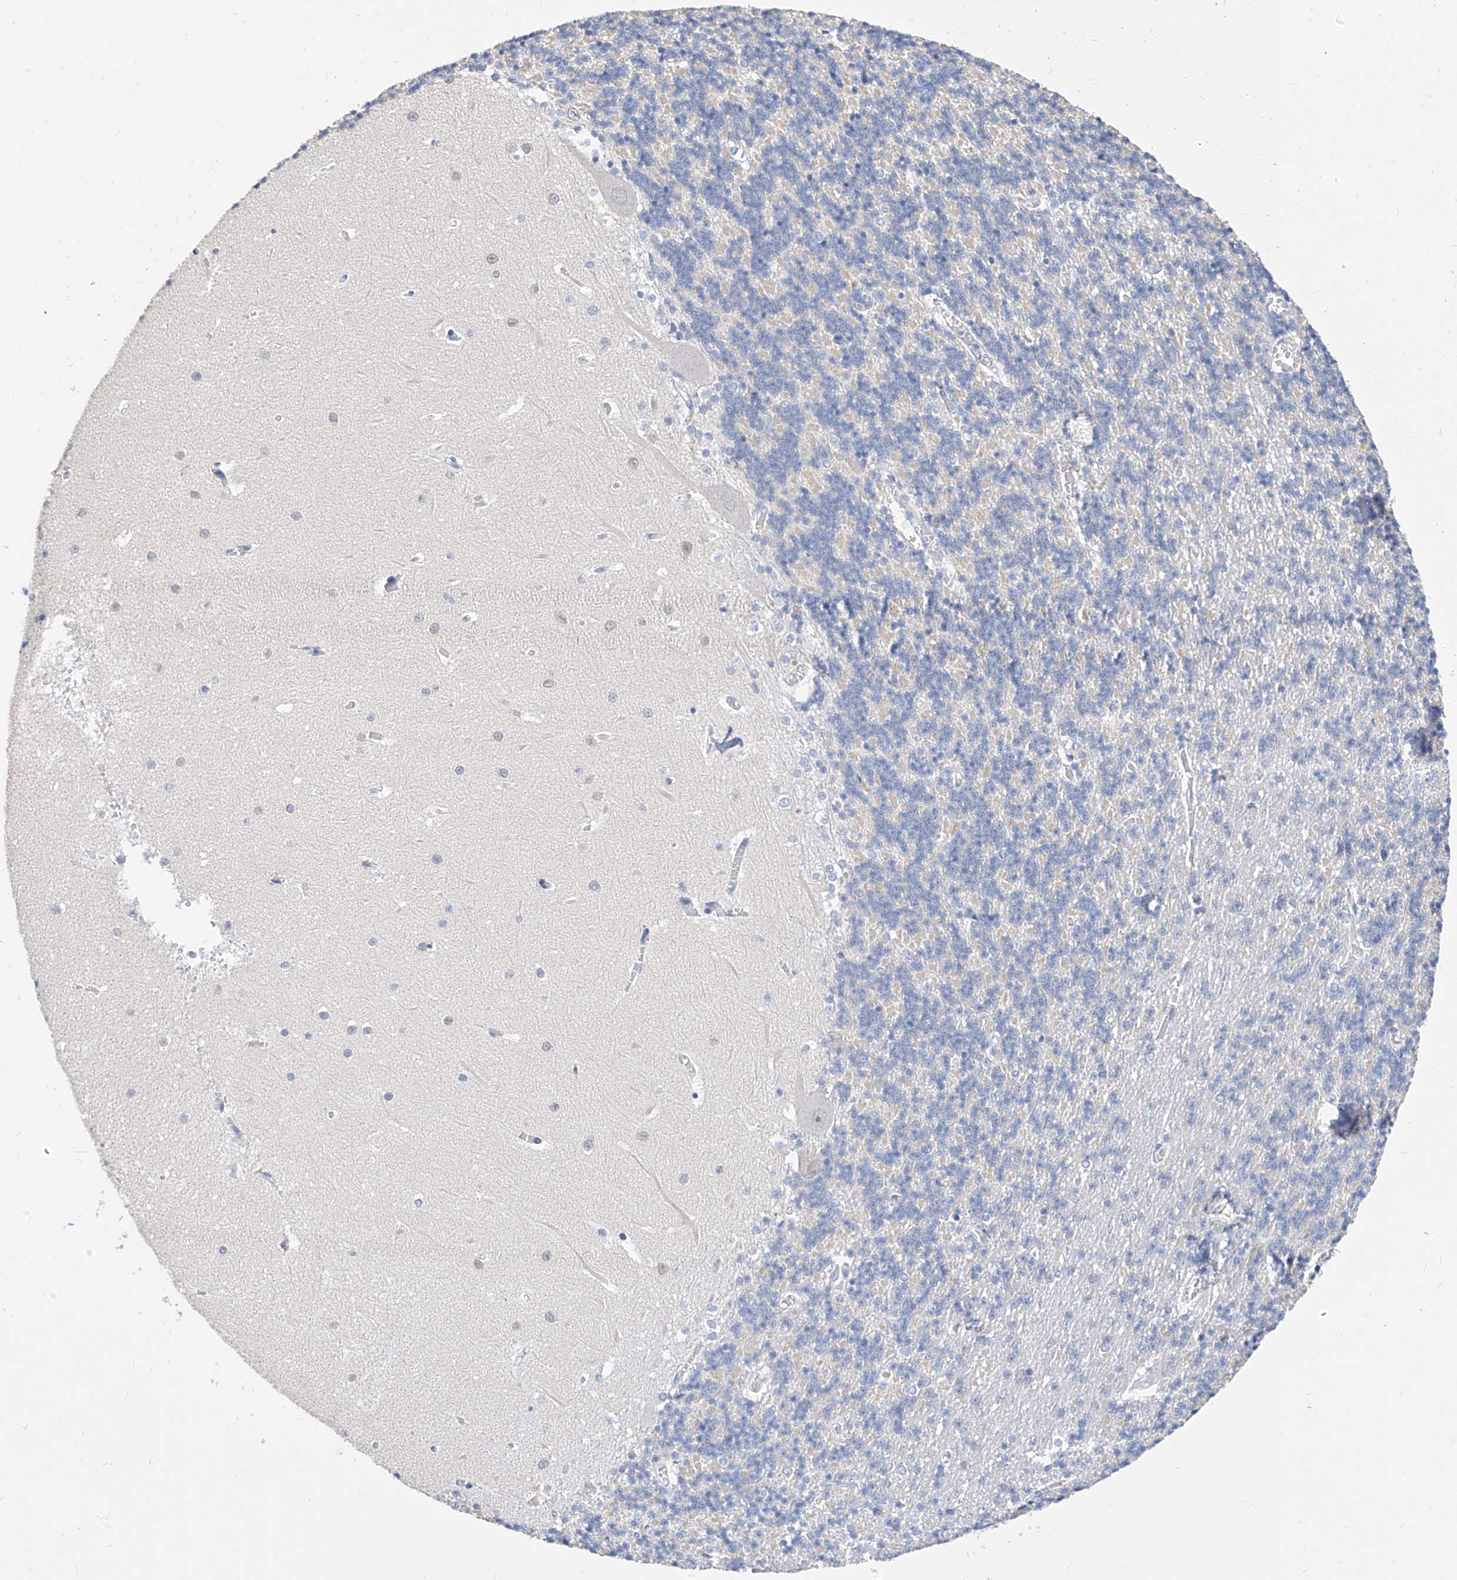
{"staining": {"intensity": "negative", "quantity": "none", "location": "none"}, "tissue": "cerebellum", "cell_type": "Cells in granular layer", "image_type": "normal", "snomed": [{"axis": "morphology", "description": "Normal tissue, NOS"}, {"axis": "topography", "description": "Cerebellum"}], "caption": "High magnification brightfield microscopy of benign cerebellum stained with DAB (3,3'-diaminobenzidine) (brown) and counterstained with hematoxylin (blue): cells in granular layer show no significant expression.", "gene": "ZZEF1", "patient": {"sex": "male", "age": 37}}